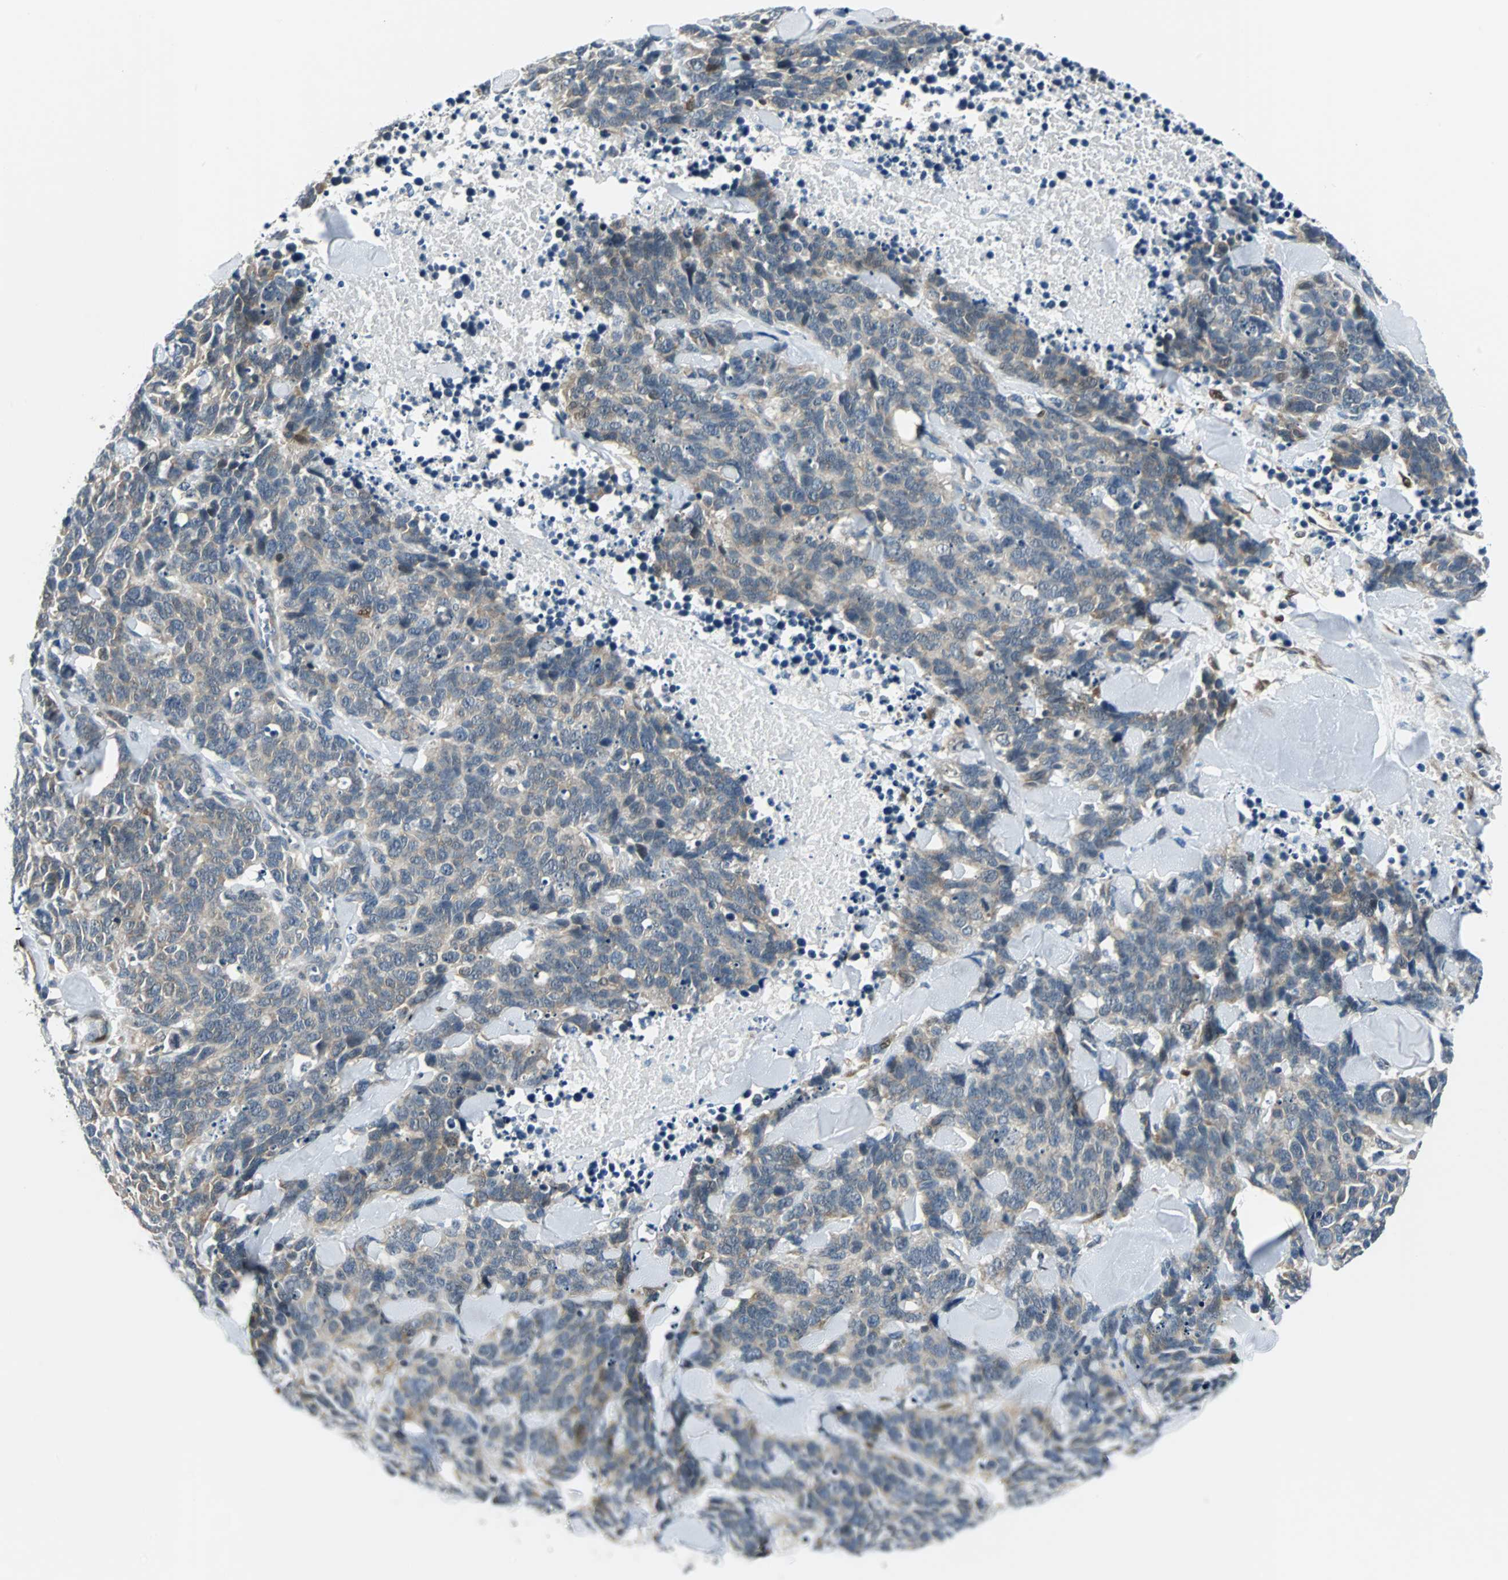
{"staining": {"intensity": "weak", "quantity": "25%-75%", "location": "cytoplasmic/membranous"}, "tissue": "lung cancer", "cell_type": "Tumor cells", "image_type": "cancer", "snomed": [{"axis": "morphology", "description": "Neoplasm, malignant, NOS"}, {"axis": "topography", "description": "Lung"}], "caption": "A high-resolution image shows immunohistochemistry staining of lung neoplasm (malignant), which reveals weak cytoplasmic/membranous positivity in approximately 25%-75% of tumor cells.", "gene": "FHL2", "patient": {"sex": "female", "age": 58}}